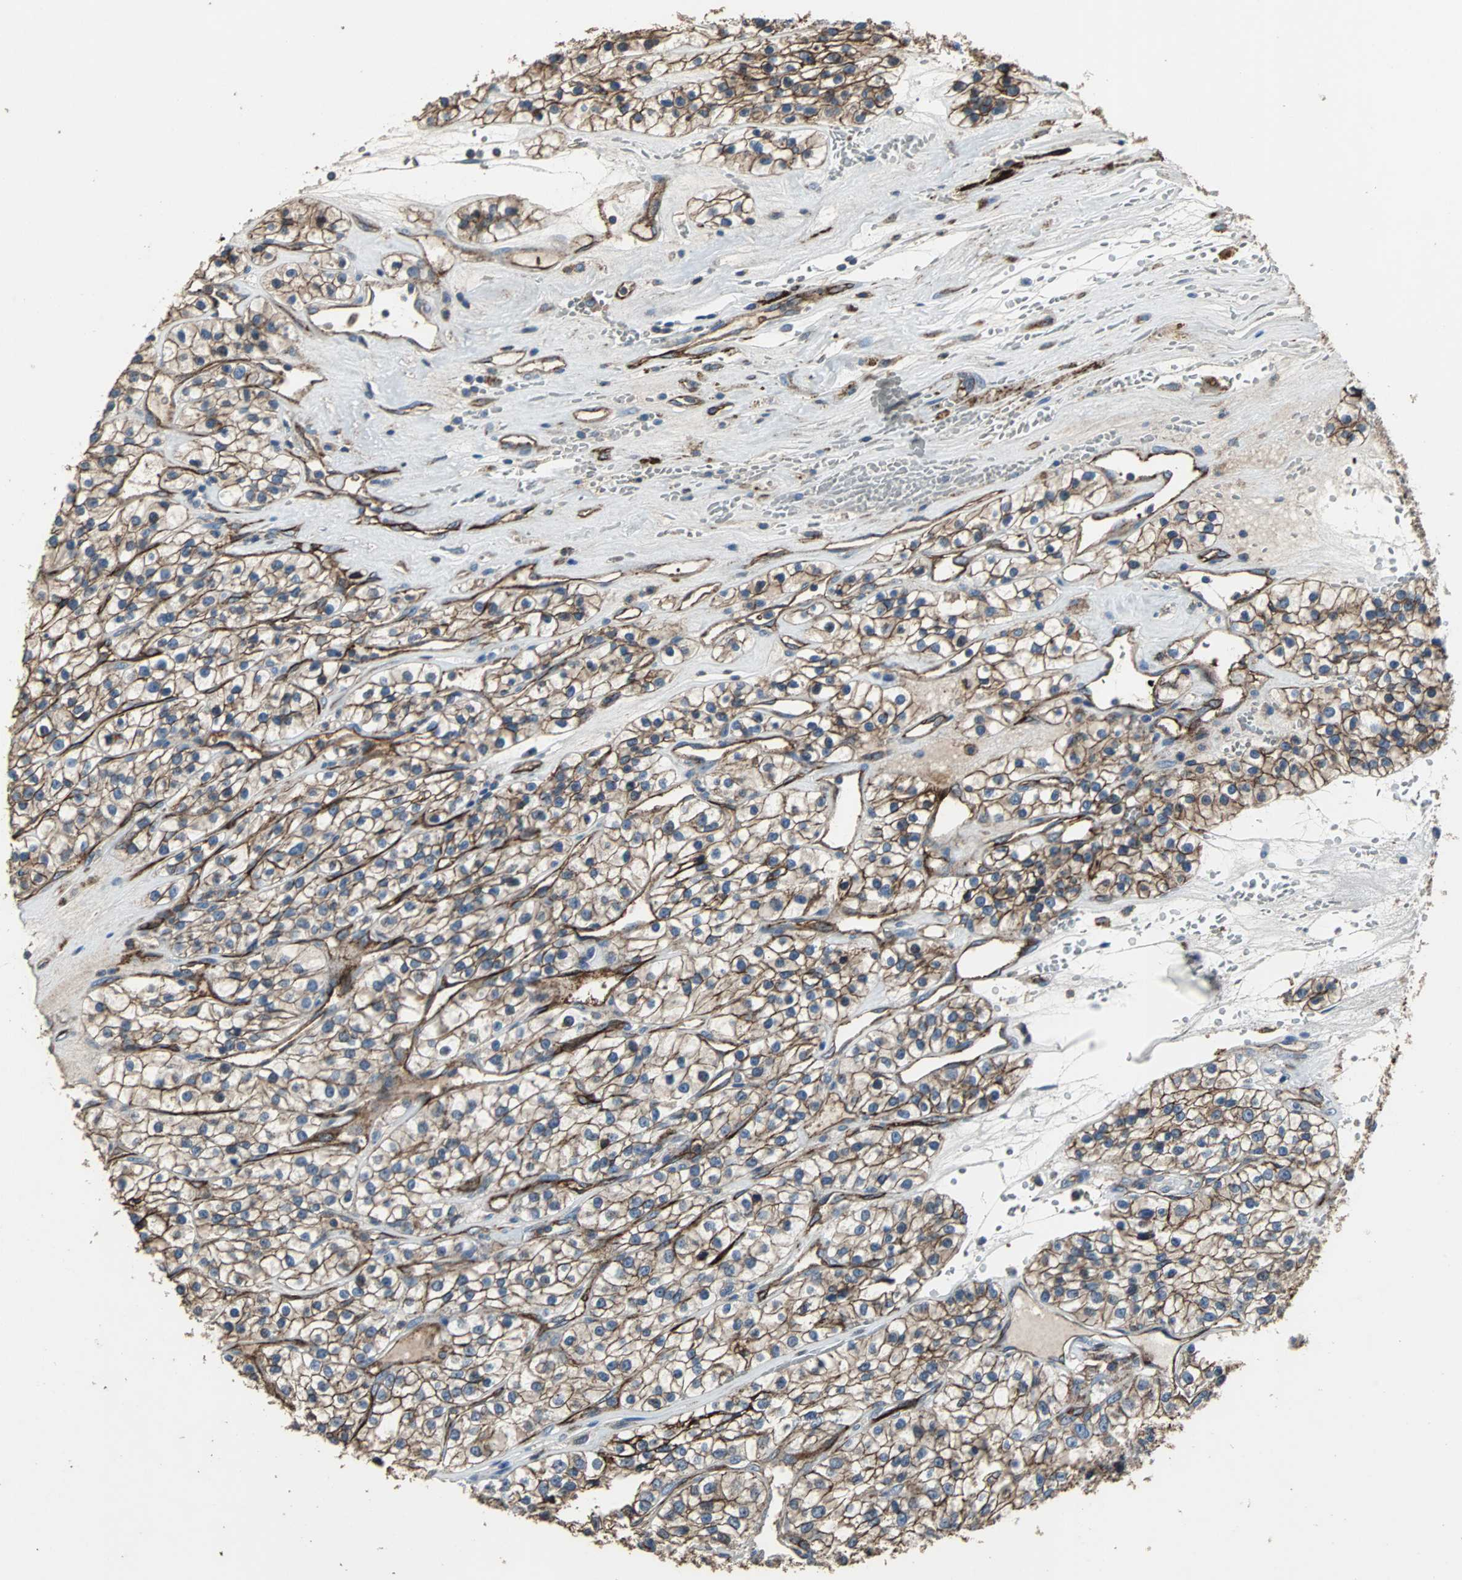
{"staining": {"intensity": "moderate", "quantity": ">75%", "location": "cytoplasmic/membranous"}, "tissue": "renal cancer", "cell_type": "Tumor cells", "image_type": "cancer", "snomed": [{"axis": "morphology", "description": "Adenocarcinoma, NOS"}, {"axis": "topography", "description": "Kidney"}], "caption": "Adenocarcinoma (renal) stained for a protein reveals moderate cytoplasmic/membranous positivity in tumor cells. The protein is shown in brown color, while the nuclei are stained blue.", "gene": "F11R", "patient": {"sex": "female", "age": 57}}